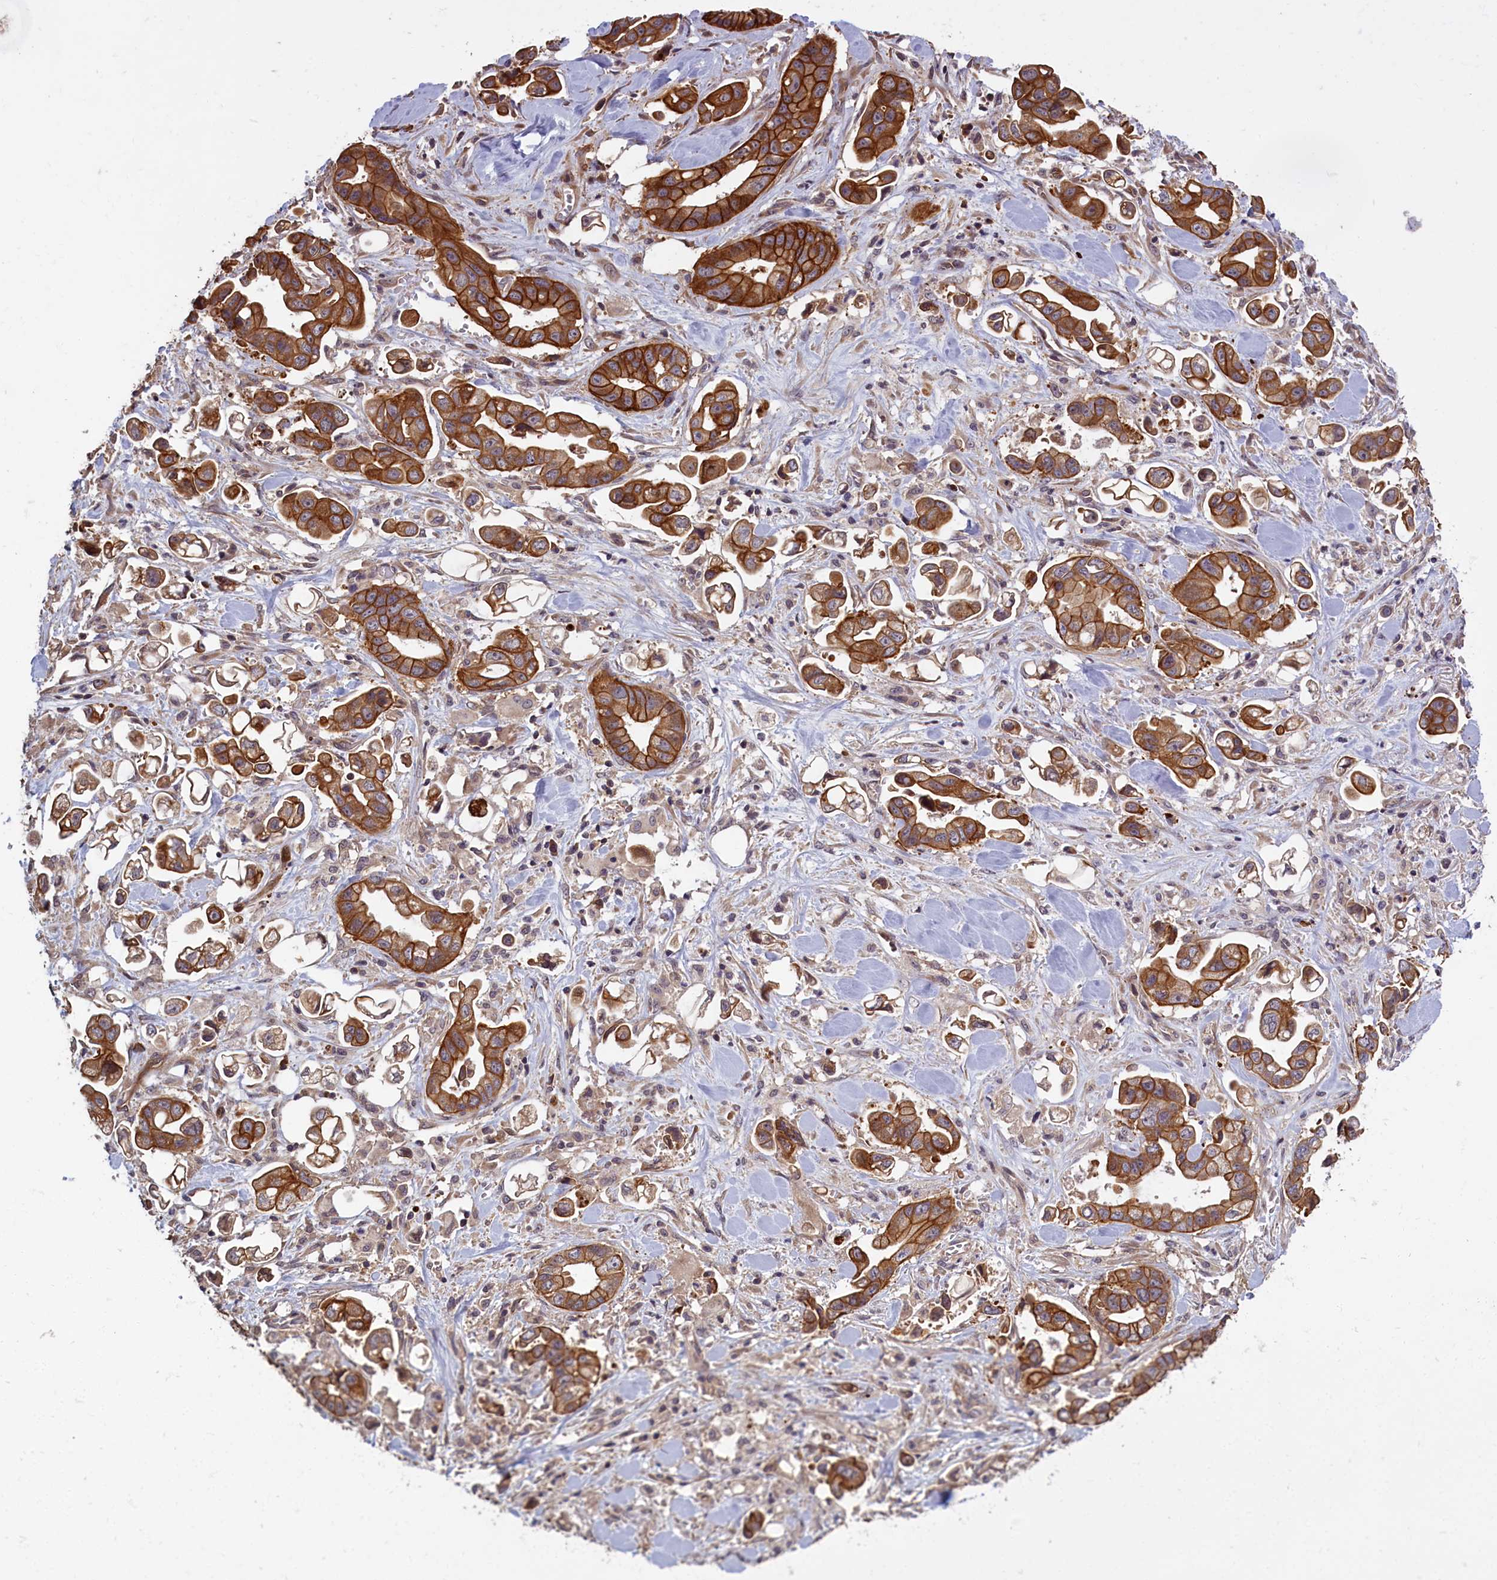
{"staining": {"intensity": "strong", "quantity": ">75%", "location": "cytoplasmic/membranous"}, "tissue": "stomach cancer", "cell_type": "Tumor cells", "image_type": "cancer", "snomed": [{"axis": "morphology", "description": "Adenocarcinoma, NOS"}, {"axis": "topography", "description": "Stomach"}], "caption": "Protein staining of stomach cancer (adenocarcinoma) tissue displays strong cytoplasmic/membranous expression in about >75% of tumor cells. Immunohistochemistry (ihc) stains the protein of interest in brown and the nuclei are stained blue.", "gene": "DENND1B", "patient": {"sex": "male", "age": 62}}